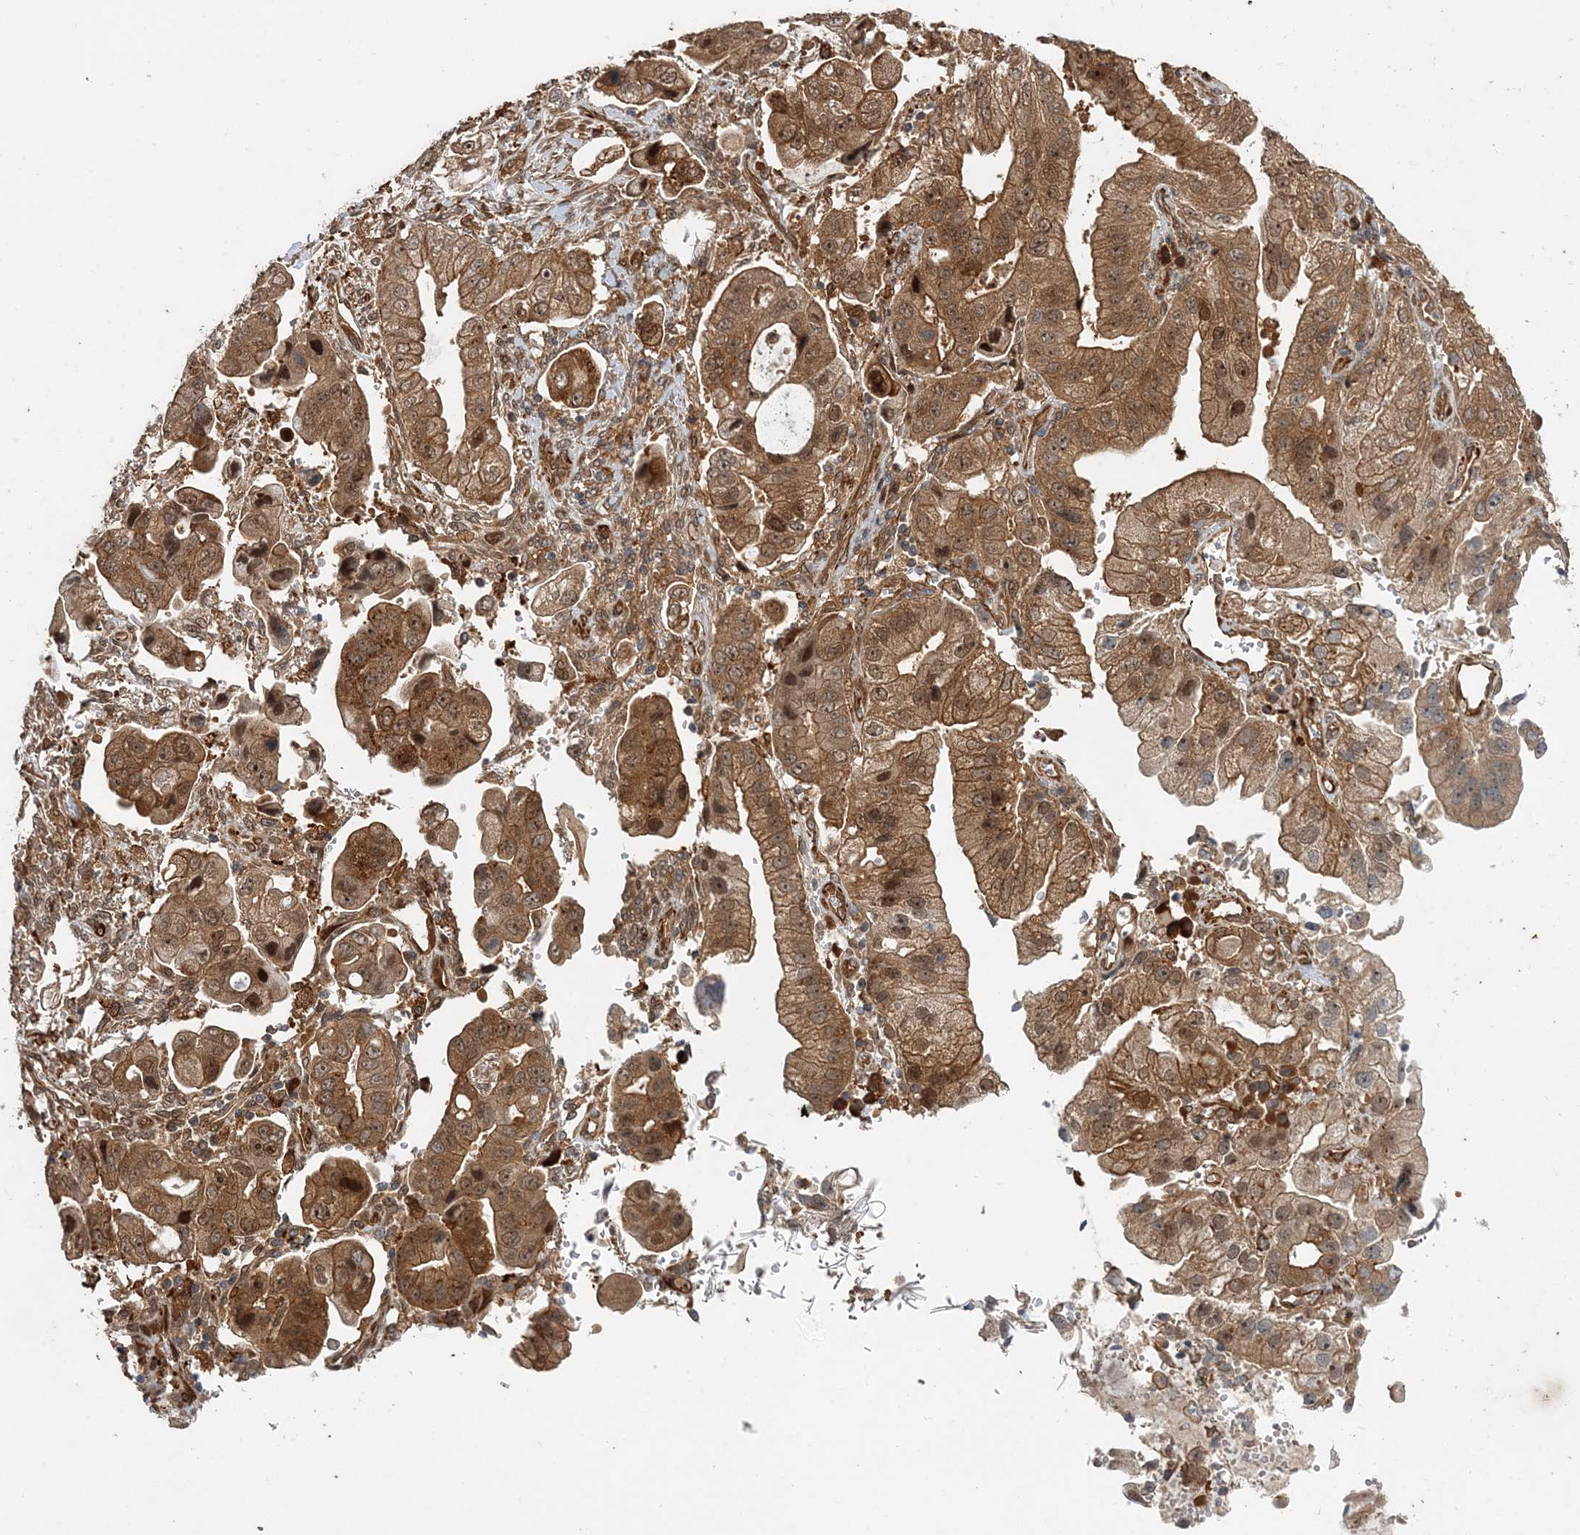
{"staining": {"intensity": "moderate", "quantity": ">75%", "location": "cytoplasmic/membranous,nuclear"}, "tissue": "stomach cancer", "cell_type": "Tumor cells", "image_type": "cancer", "snomed": [{"axis": "morphology", "description": "Adenocarcinoma, NOS"}, {"axis": "topography", "description": "Stomach"}], "caption": "A micrograph of stomach cancer (adenocarcinoma) stained for a protein displays moderate cytoplasmic/membranous and nuclear brown staining in tumor cells.", "gene": "UBTD2", "patient": {"sex": "male", "age": 62}}